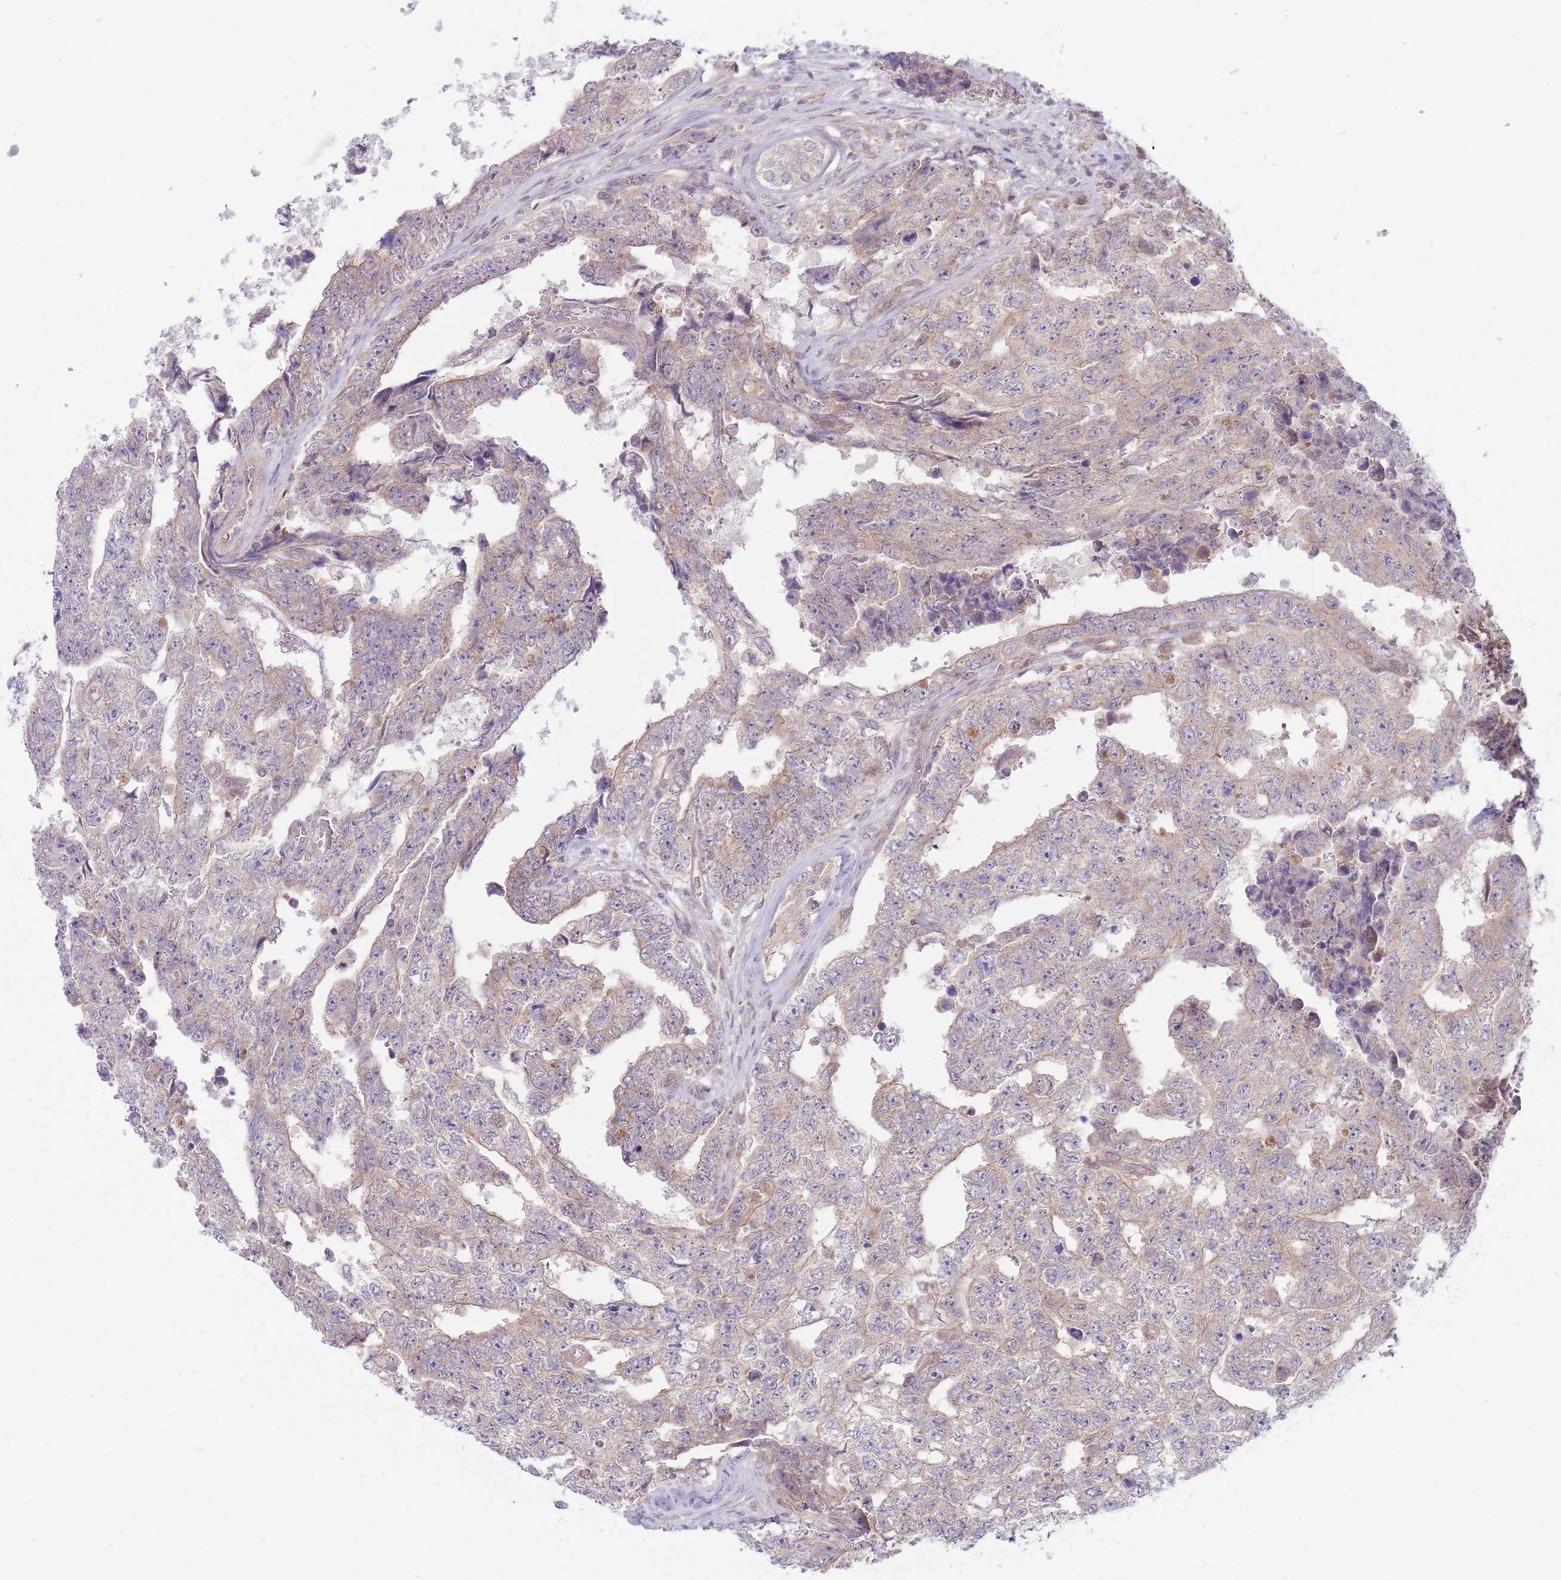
{"staining": {"intensity": "weak", "quantity": "25%-75%", "location": "cytoplasmic/membranous"}, "tissue": "testis cancer", "cell_type": "Tumor cells", "image_type": "cancer", "snomed": [{"axis": "morphology", "description": "Carcinoma, Embryonal, NOS"}, {"axis": "topography", "description": "Testis"}], "caption": "This micrograph exhibits immunohistochemistry (IHC) staining of testis cancer, with low weak cytoplasmic/membranous staining in about 25%-75% of tumor cells.", "gene": "COPE", "patient": {"sex": "male", "age": 25}}